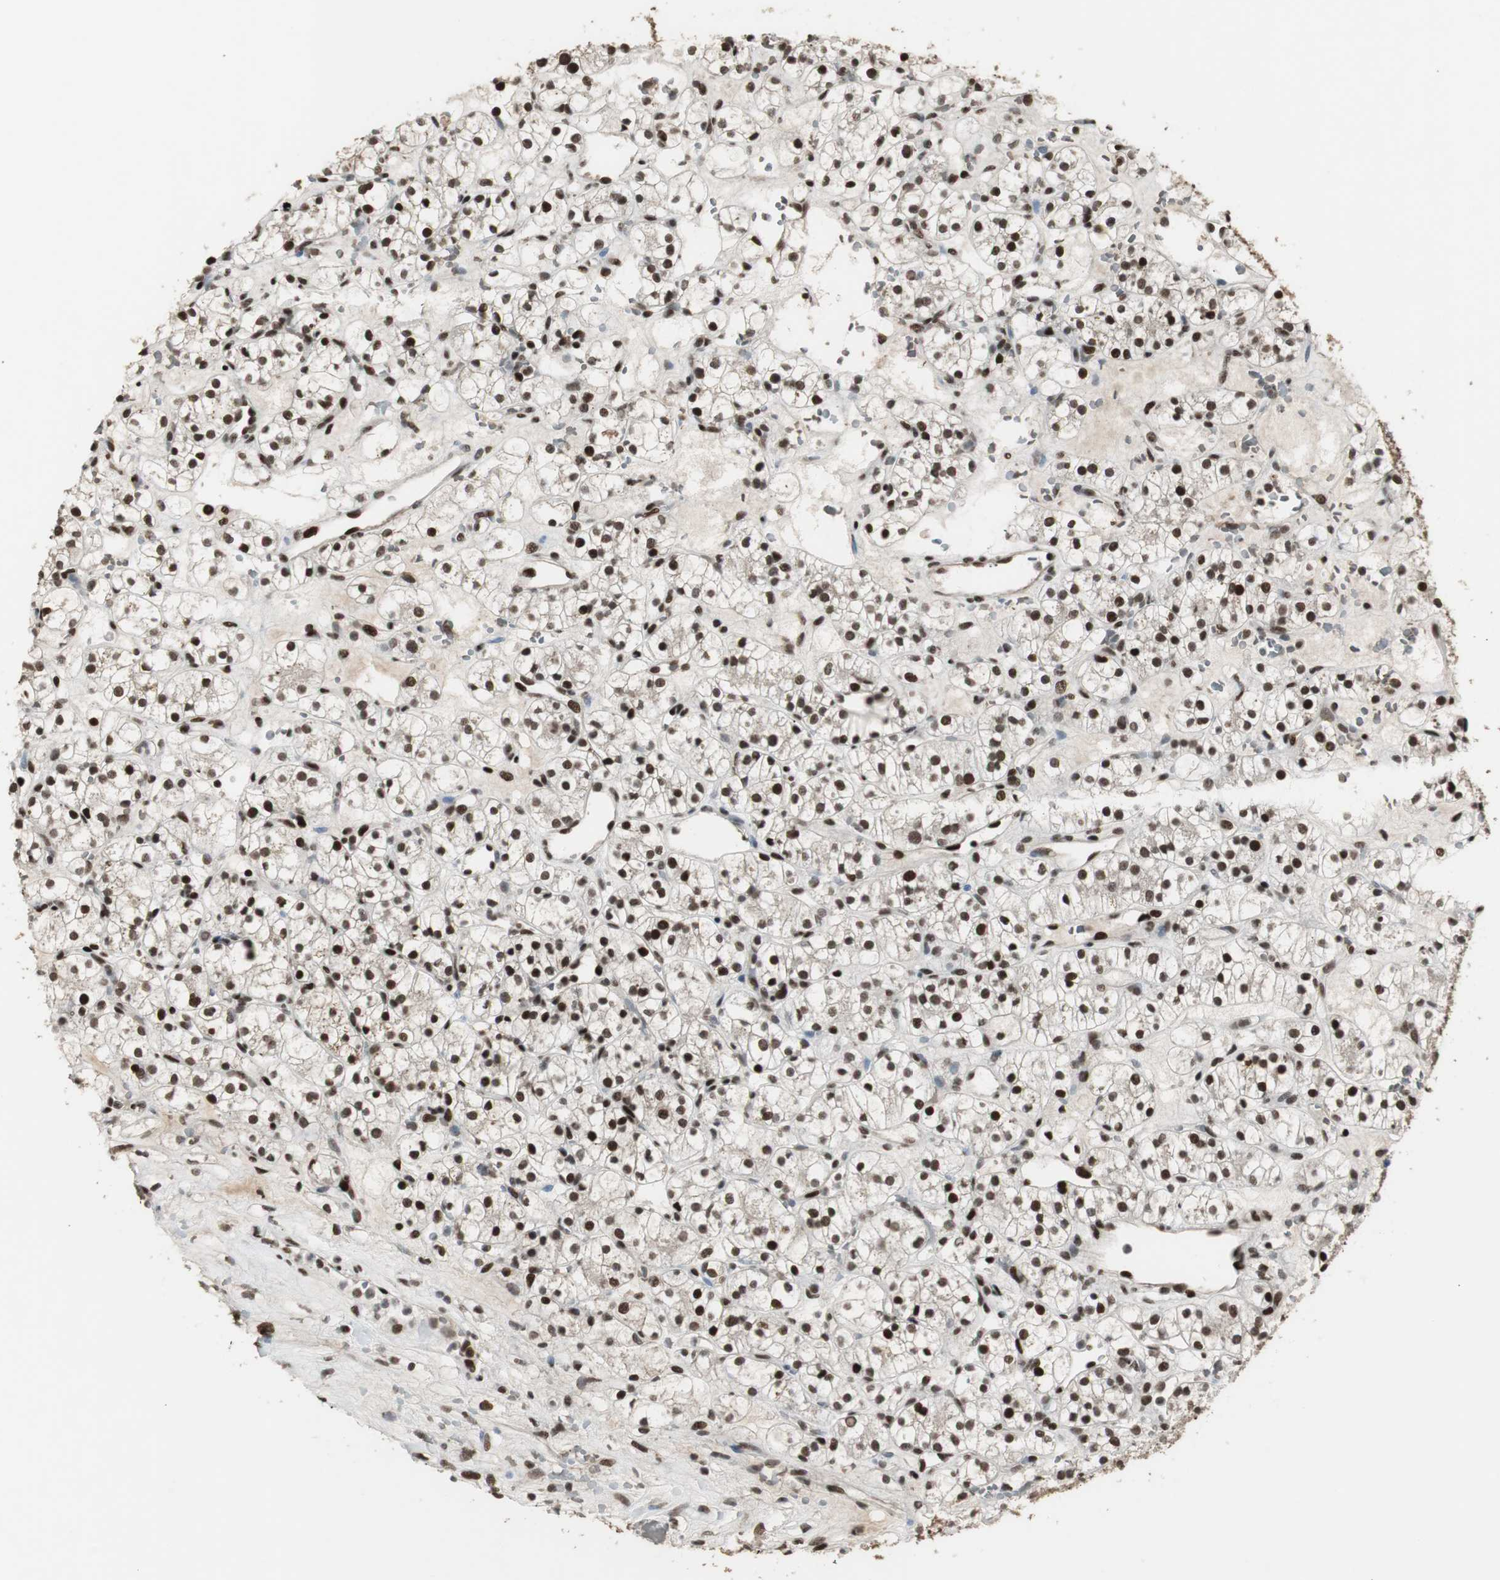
{"staining": {"intensity": "strong", "quantity": ">75%", "location": "nuclear"}, "tissue": "renal cancer", "cell_type": "Tumor cells", "image_type": "cancer", "snomed": [{"axis": "morphology", "description": "Adenocarcinoma, NOS"}, {"axis": "topography", "description": "Kidney"}], "caption": "DAB immunohistochemical staining of renal cancer (adenocarcinoma) exhibits strong nuclear protein staining in approximately >75% of tumor cells.", "gene": "TAF5", "patient": {"sex": "female", "age": 60}}